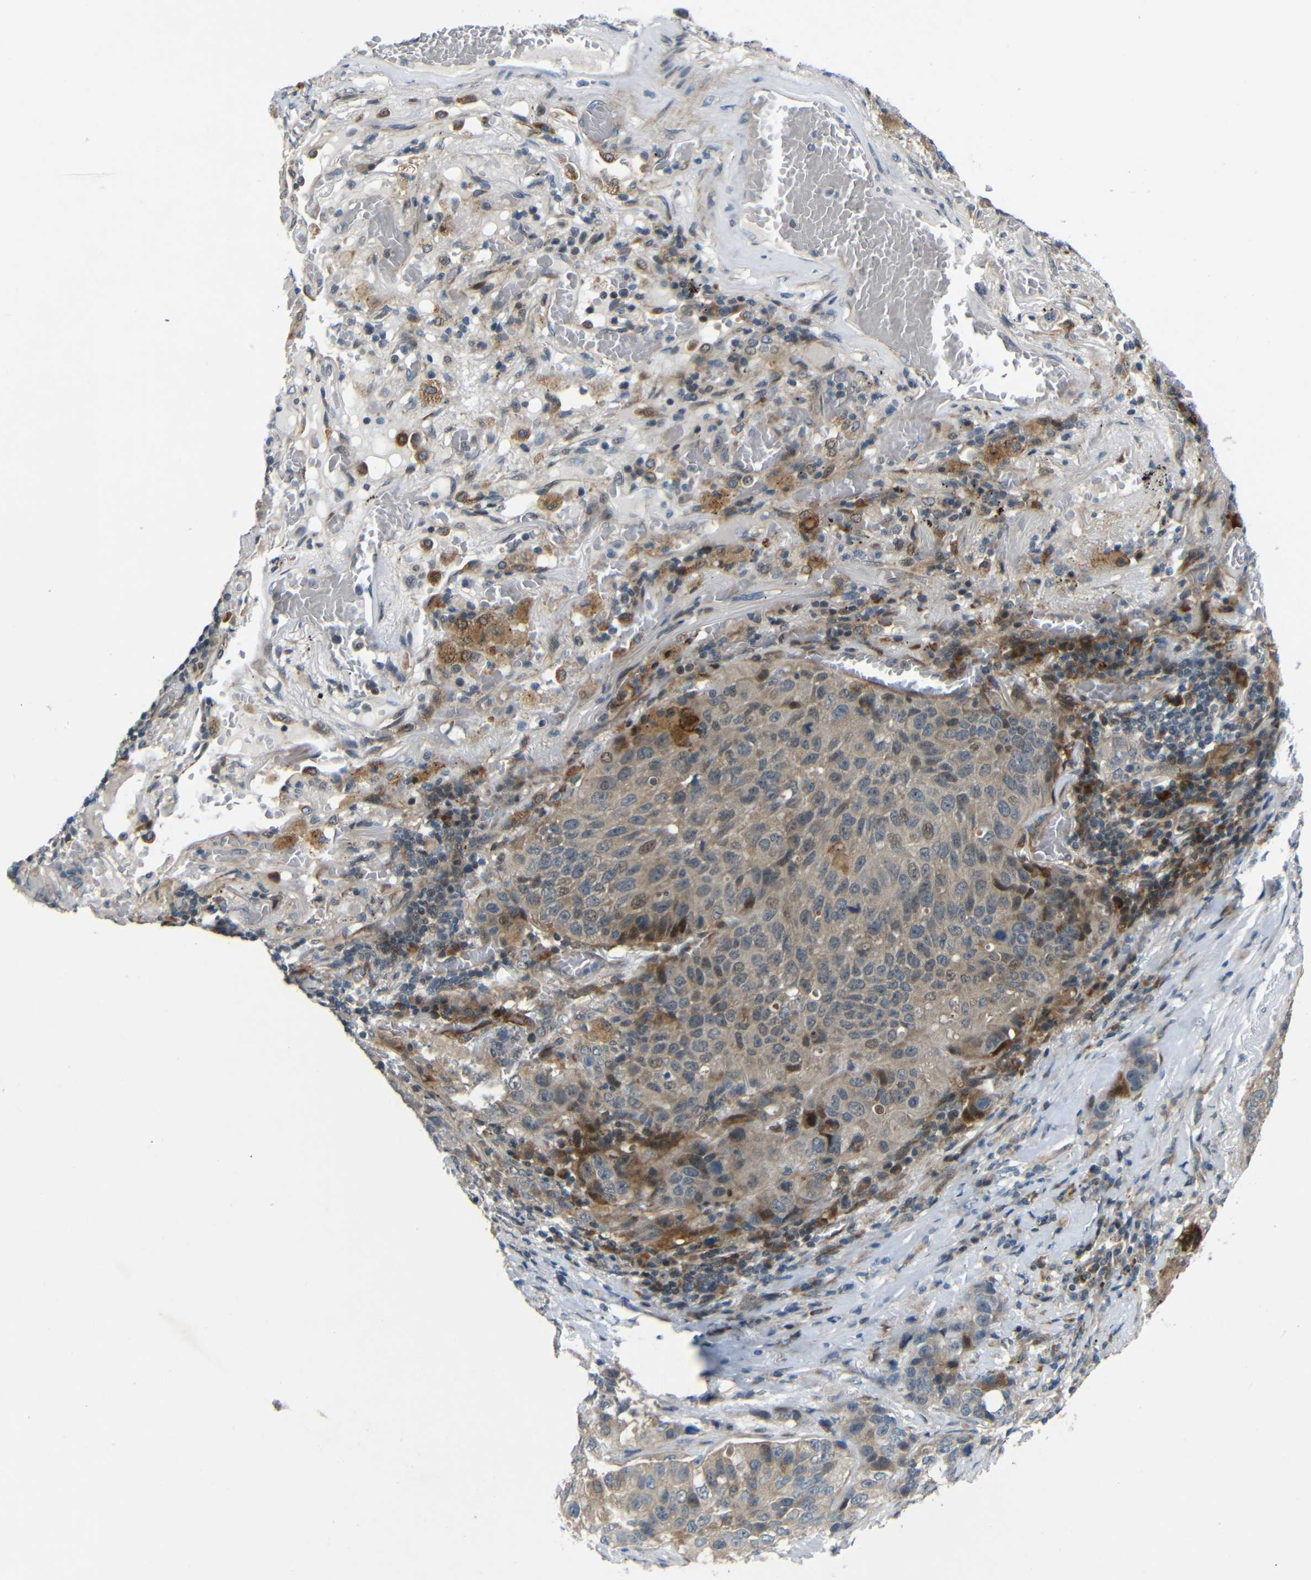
{"staining": {"intensity": "weak", "quantity": ">75%", "location": "cytoplasmic/membranous"}, "tissue": "lung cancer", "cell_type": "Tumor cells", "image_type": "cancer", "snomed": [{"axis": "morphology", "description": "Squamous cell carcinoma, NOS"}, {"axis": "topography", "description": "Lung"}], "caption": "There is low levels of weak cytoplasmic/membranous positivity in tumor cells of lung squamous cell carcinoma, as demonstrated by immunohistochemical staining (brown color).", "gene": "SYDE1", "patient": {"sex": "male", "age": 57}}